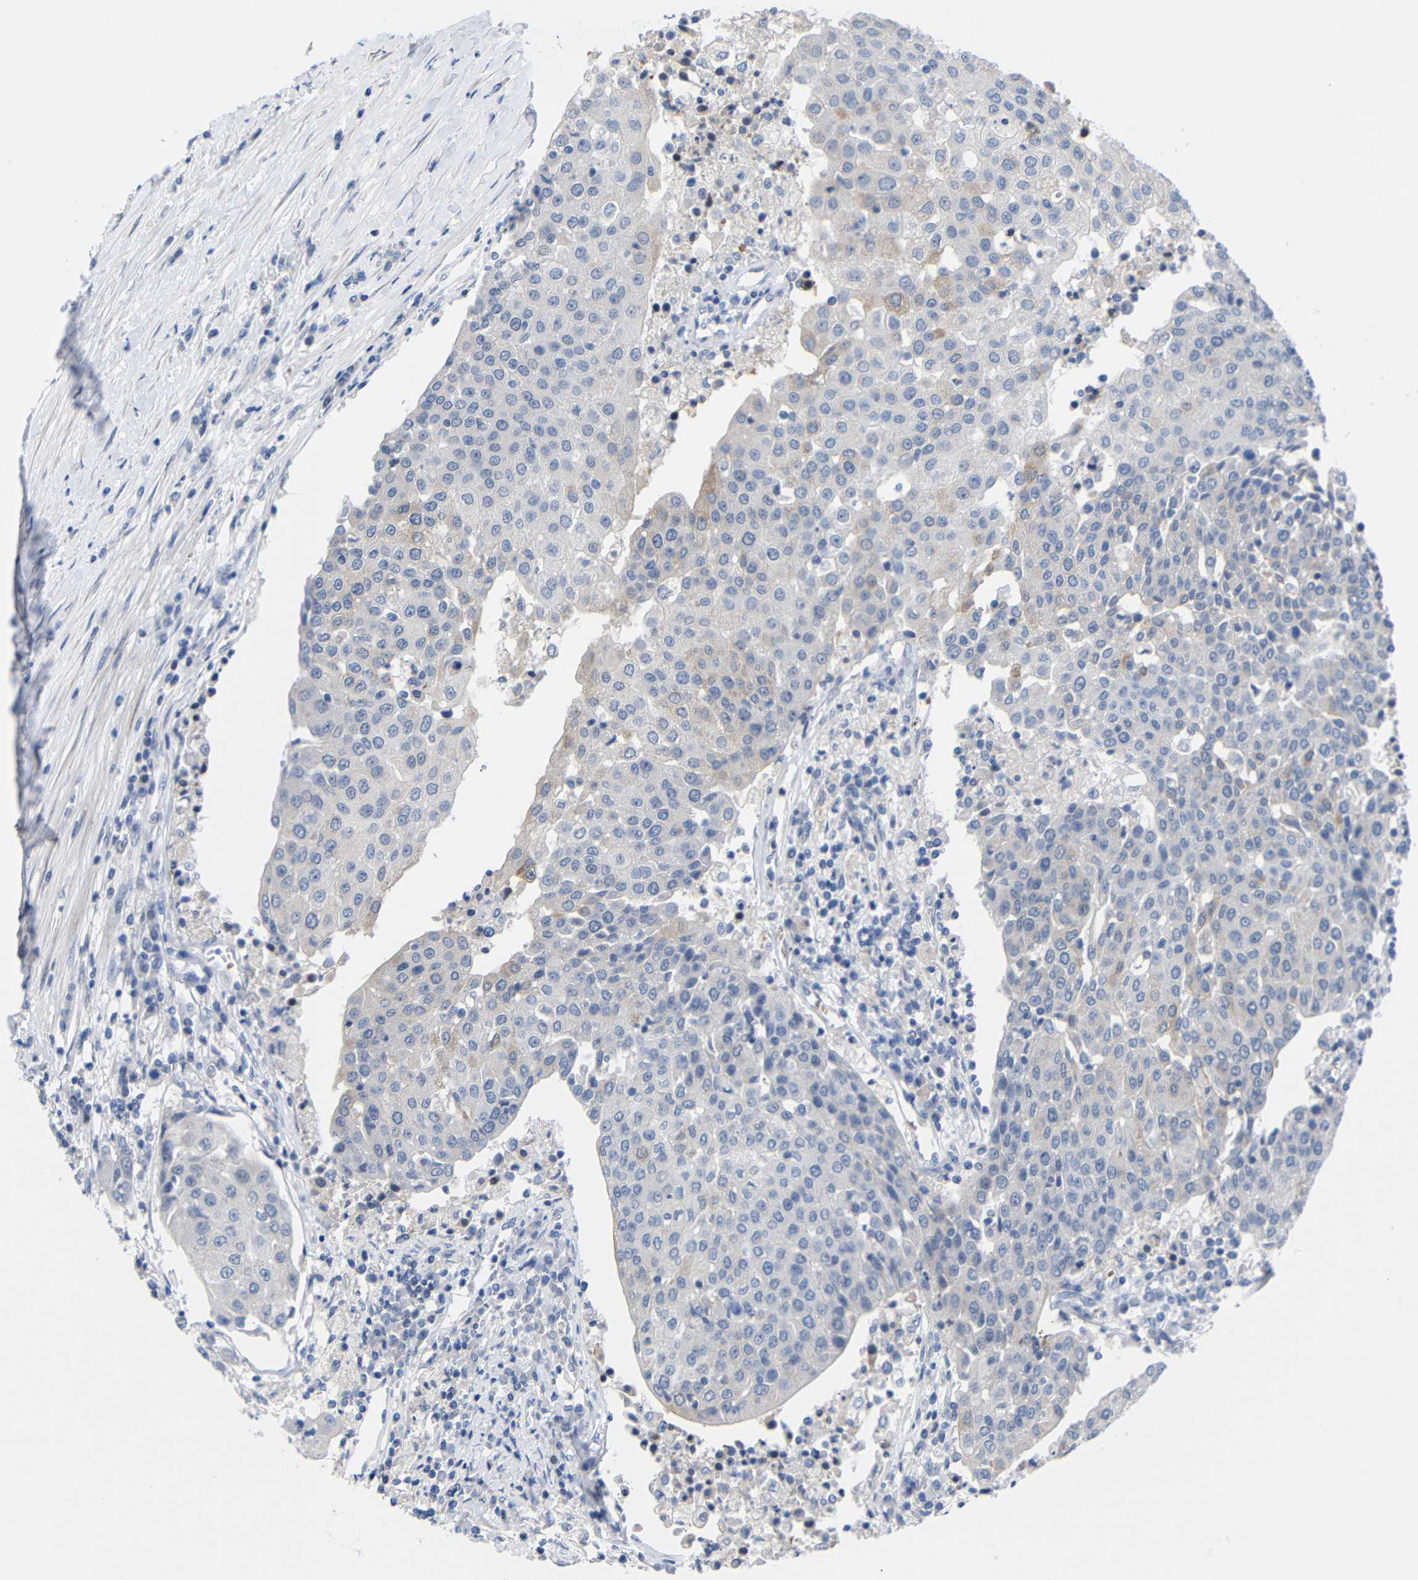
{"staining": {"intensity": "weak", "quantity": "<25%", "location": "cytoplasmic/membranous"}, "tissue": "urothelial cancer", "cell_type": "Tumor cells", "image_type": "cancer", "snomed": [{"axis": "morphology", "description": "Urothelial carcinoma, High grade"}, {"axis": "topography", "description": "Urinary bladder"}], "caption": "This is an immunohistochemistry photomicrograph of urothelial carcinoma (high-grade). There is no staining in tumor cells.", "gene": "CMTM1", "patient": {"sex": "female", "age": 85}}